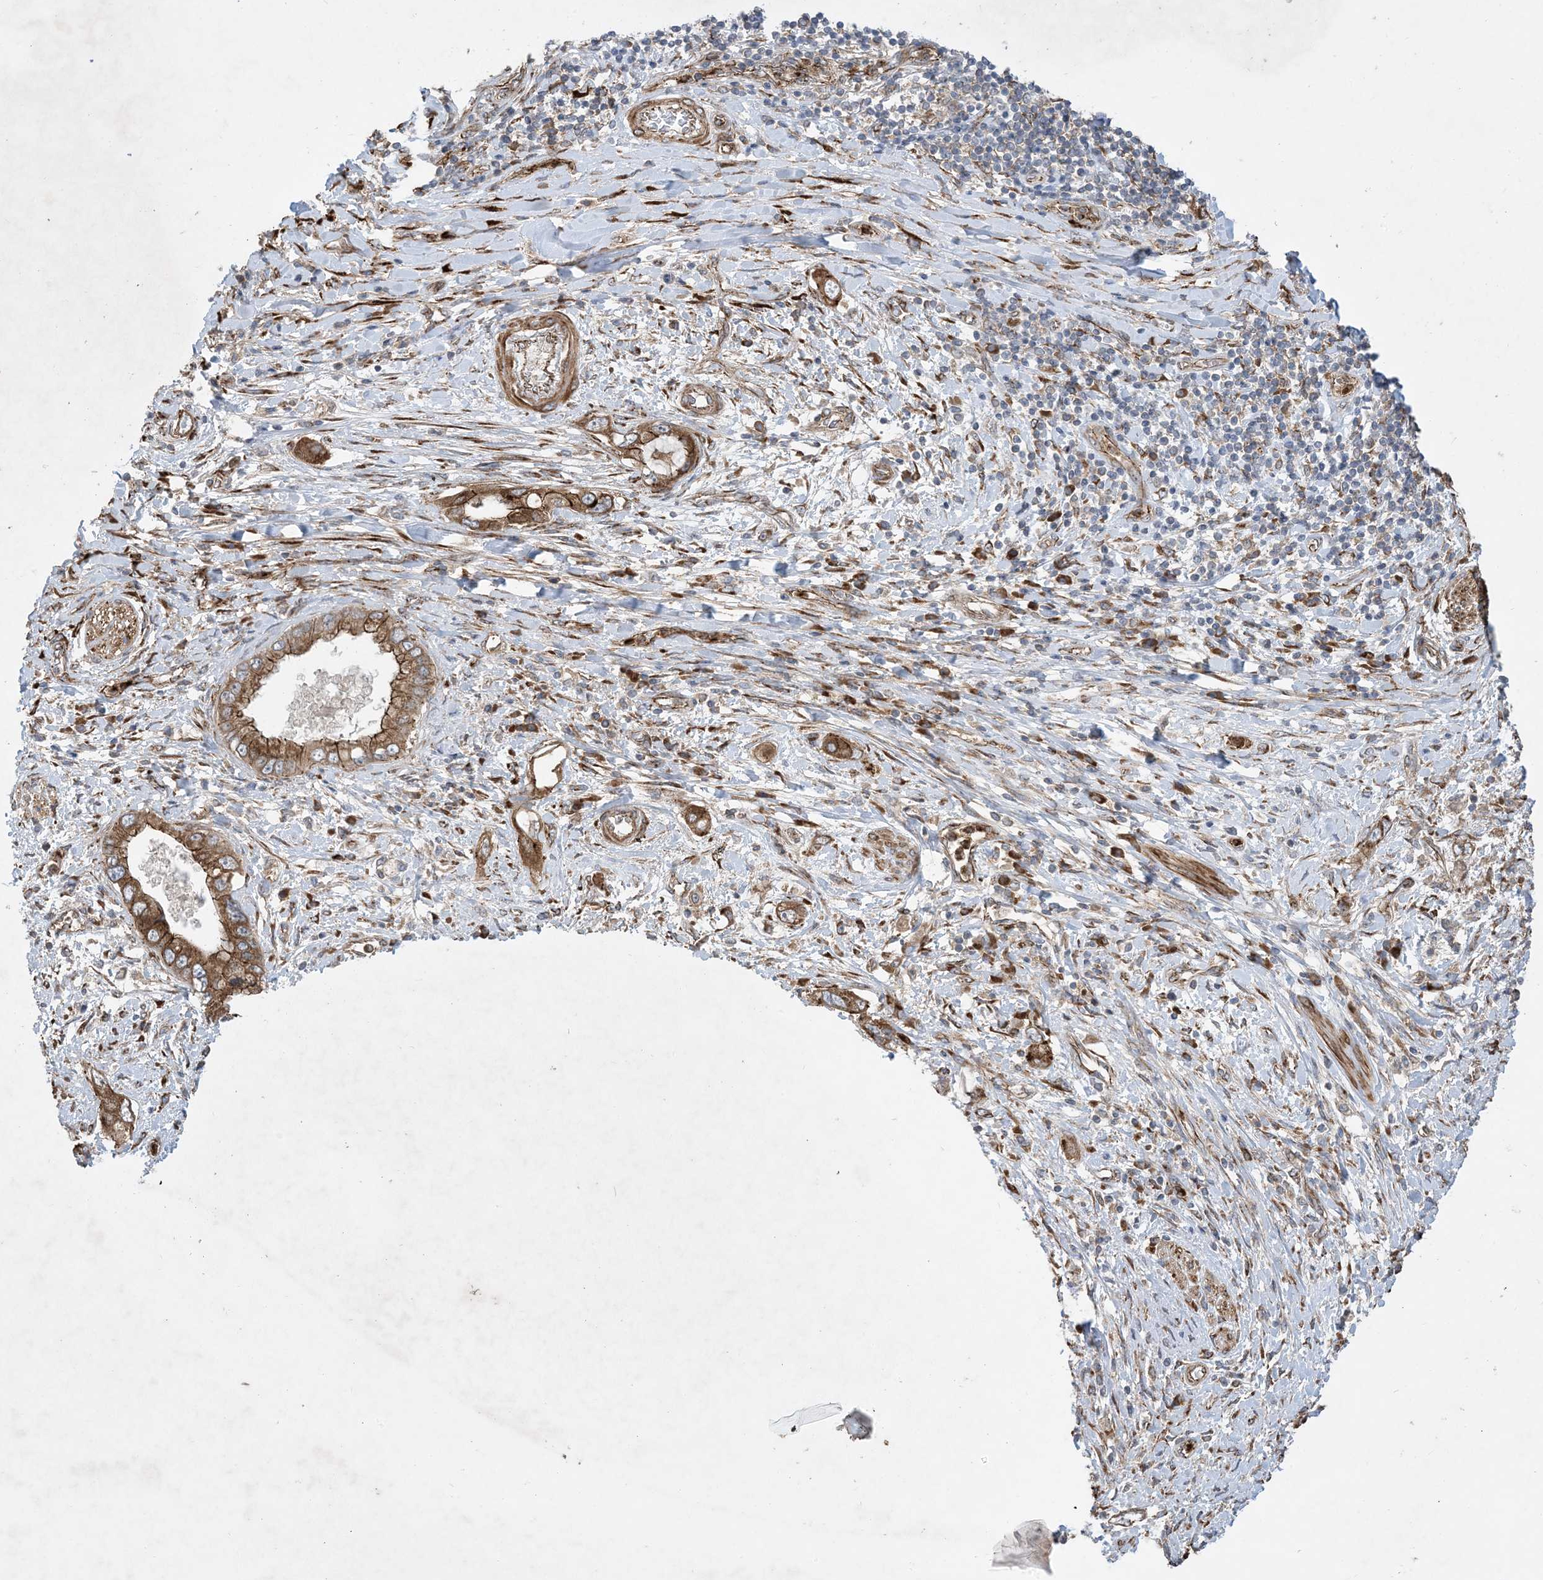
{"staining": {"intensity": "moderate", "quantity": ">75%", "location": "cytoplasmic/membranous"}, "tissue": "pancreatic cancer", "cell_type": "Tumor cells", "image_type": "cancer", "snomed": [{"axis": "morphology", "description": "Inflammation, NOS"}, {"axis": "morphology", "description": "Adenocarcinoma, NOS"}, {"axis": "topography", "description": "Pancreas"}], "caption": "An image of pancreatic adenocarcinoma stained for a protein exhibits moderate cytoplasmic/membranous brown staining in tumor cells. (Stains: DAB (3,3'-diaminobenzidine) in brown, nuclei in blue, Microscopy: brightfield microscopy at high magnification).", "gene": "OTOP1", "patient": {"sex": "female", "age": 56}}